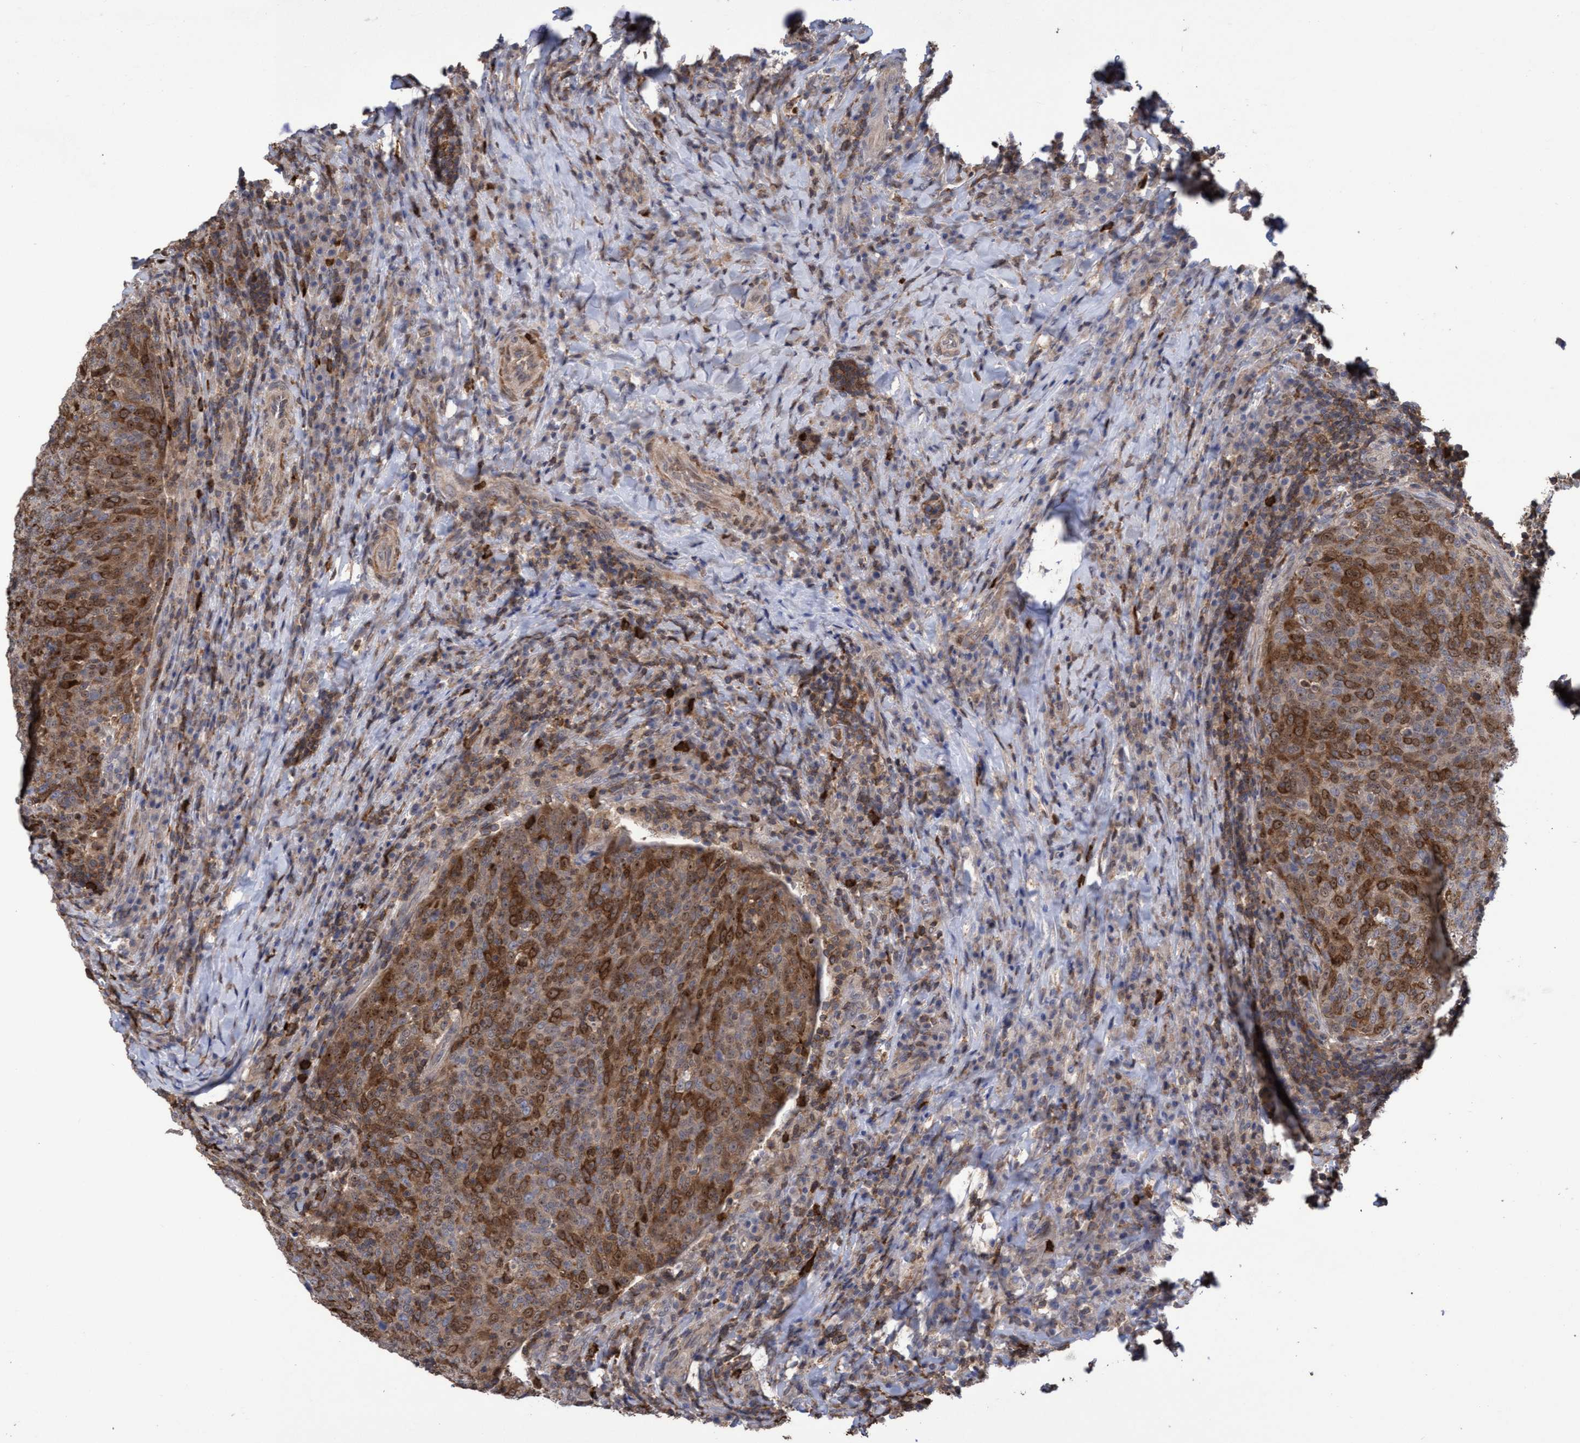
{"staining": {"intensity": "moderate", "quantity": ">75%", "location": "cytoplasmic/membranous,nuclear"}, "tissue": "head and neck cancer", "cell_type": "Tumor cells", "image_type": "cancer", "snomed": [{"axis": "morphology", "description": "Squamous cell carcinoma, NOS"}, {"axis": "morphology", "description": "Squamous cell carcinoma, metastatic, NOS"}, {"axis": "topography", "description": "Lymph node"}, {"axis": "topography", "description": "Head-Neck"}], "caption": "Immunohistochemical staining of head and neck metastatic squamous cell carcinoma reveals moderate cytoplasmic/membranous and nuclear protein positivity in about >75% of tumor cells. Nuclei are stained in blue.", "gene": "SLBP", "patient": {"sex": "male", "age": 62}}